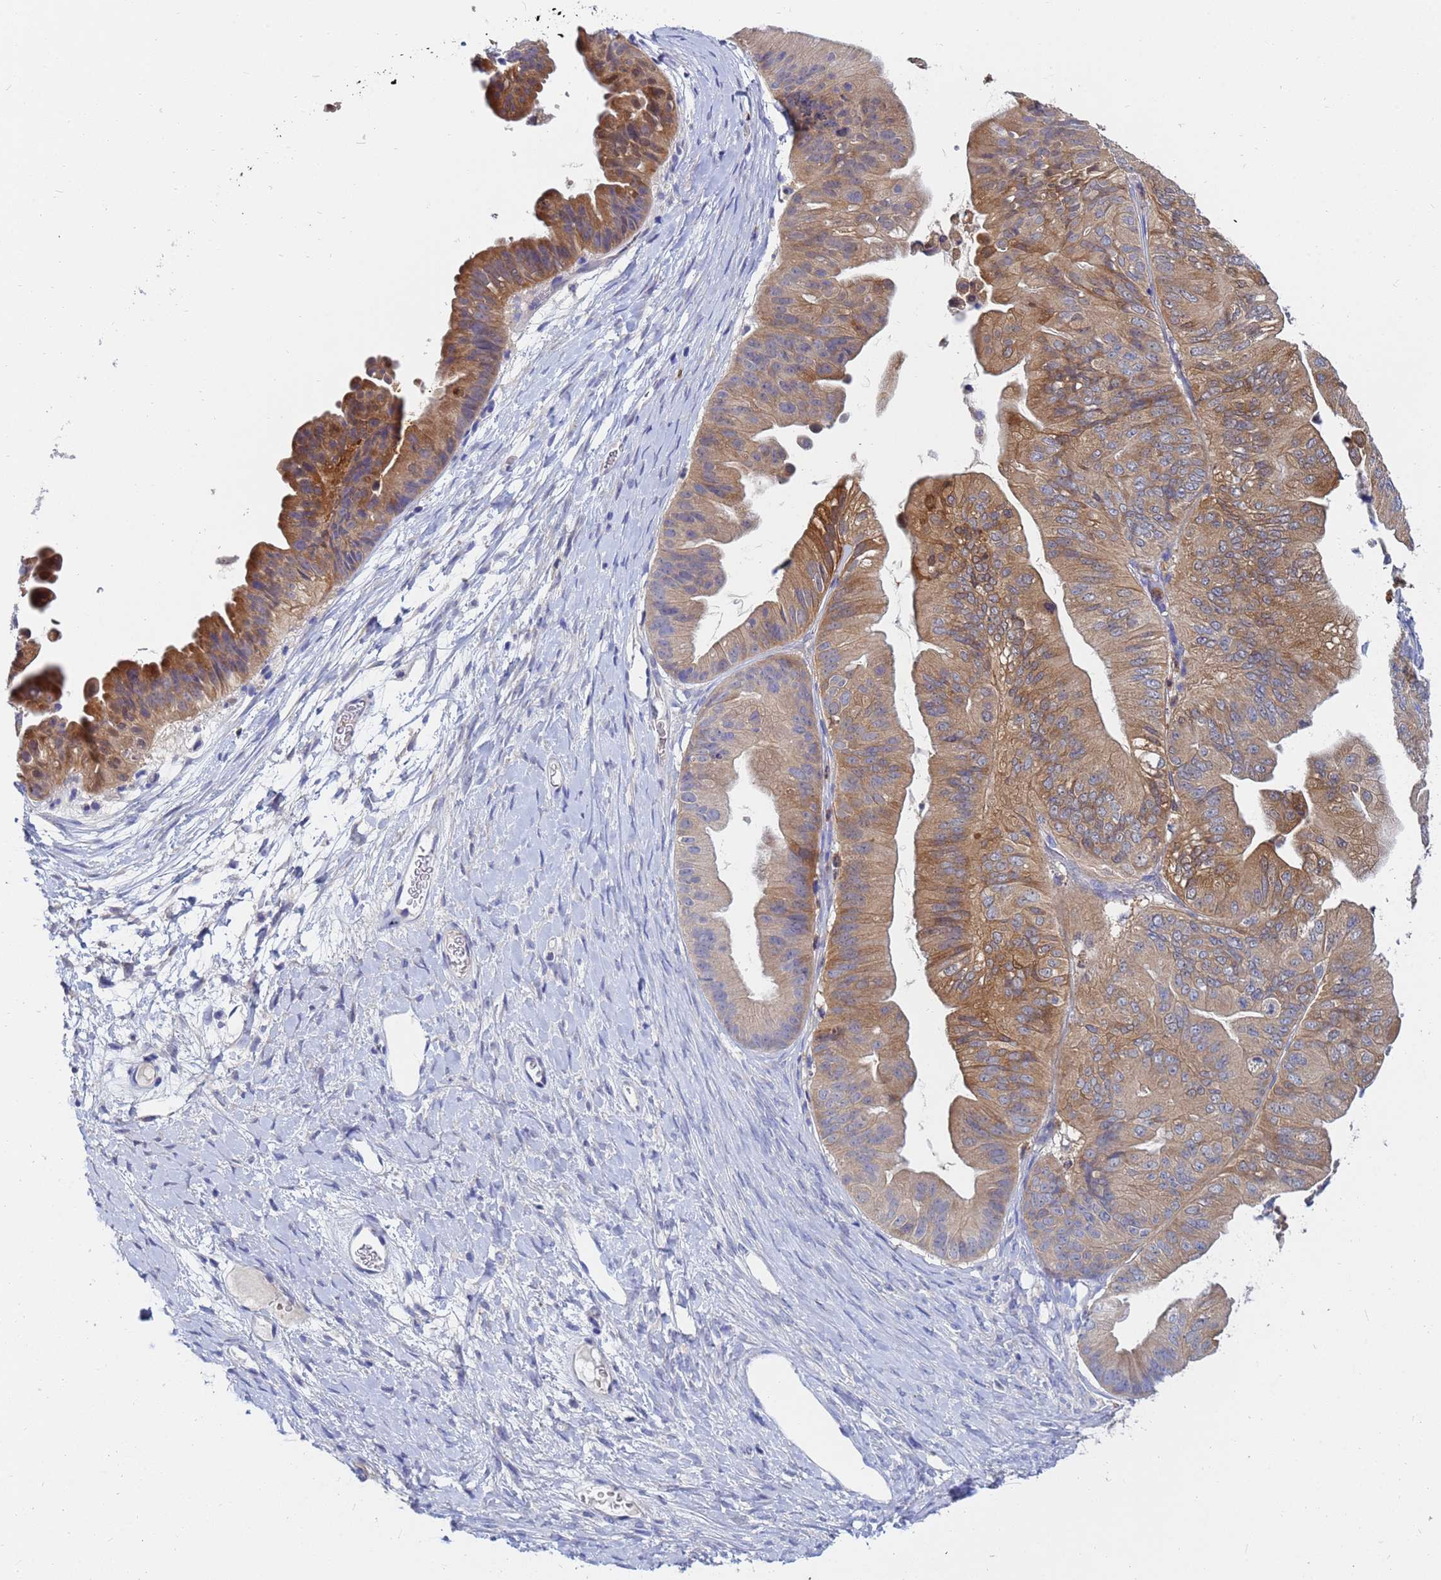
{"staining": {"intensity": "moderate", "quantity": ">75%", "location": "cytoplasmic/membranous"}, "tissue": "ovarian cancer", "cell_type": "Tumor cells", "image_type": "cancer", "snomed": [{"axis": "morphology", "description": "Cystadenocarcinoma, mucinous, NOS"}, {"axis": "topography", "description": "Ovary"}], "caption": "Ovarian mucinous cystadenocarcinoma stained for a protein exhibits moderate cytoplasmic/membranous positivity in tumor cells. (DAB (3,3'-diaminobenzidine) IHC, brown staining for protein, blue staining for nuclei).", "gene": "TTLL11", "patient": {"sex": "female", "age": 61}}